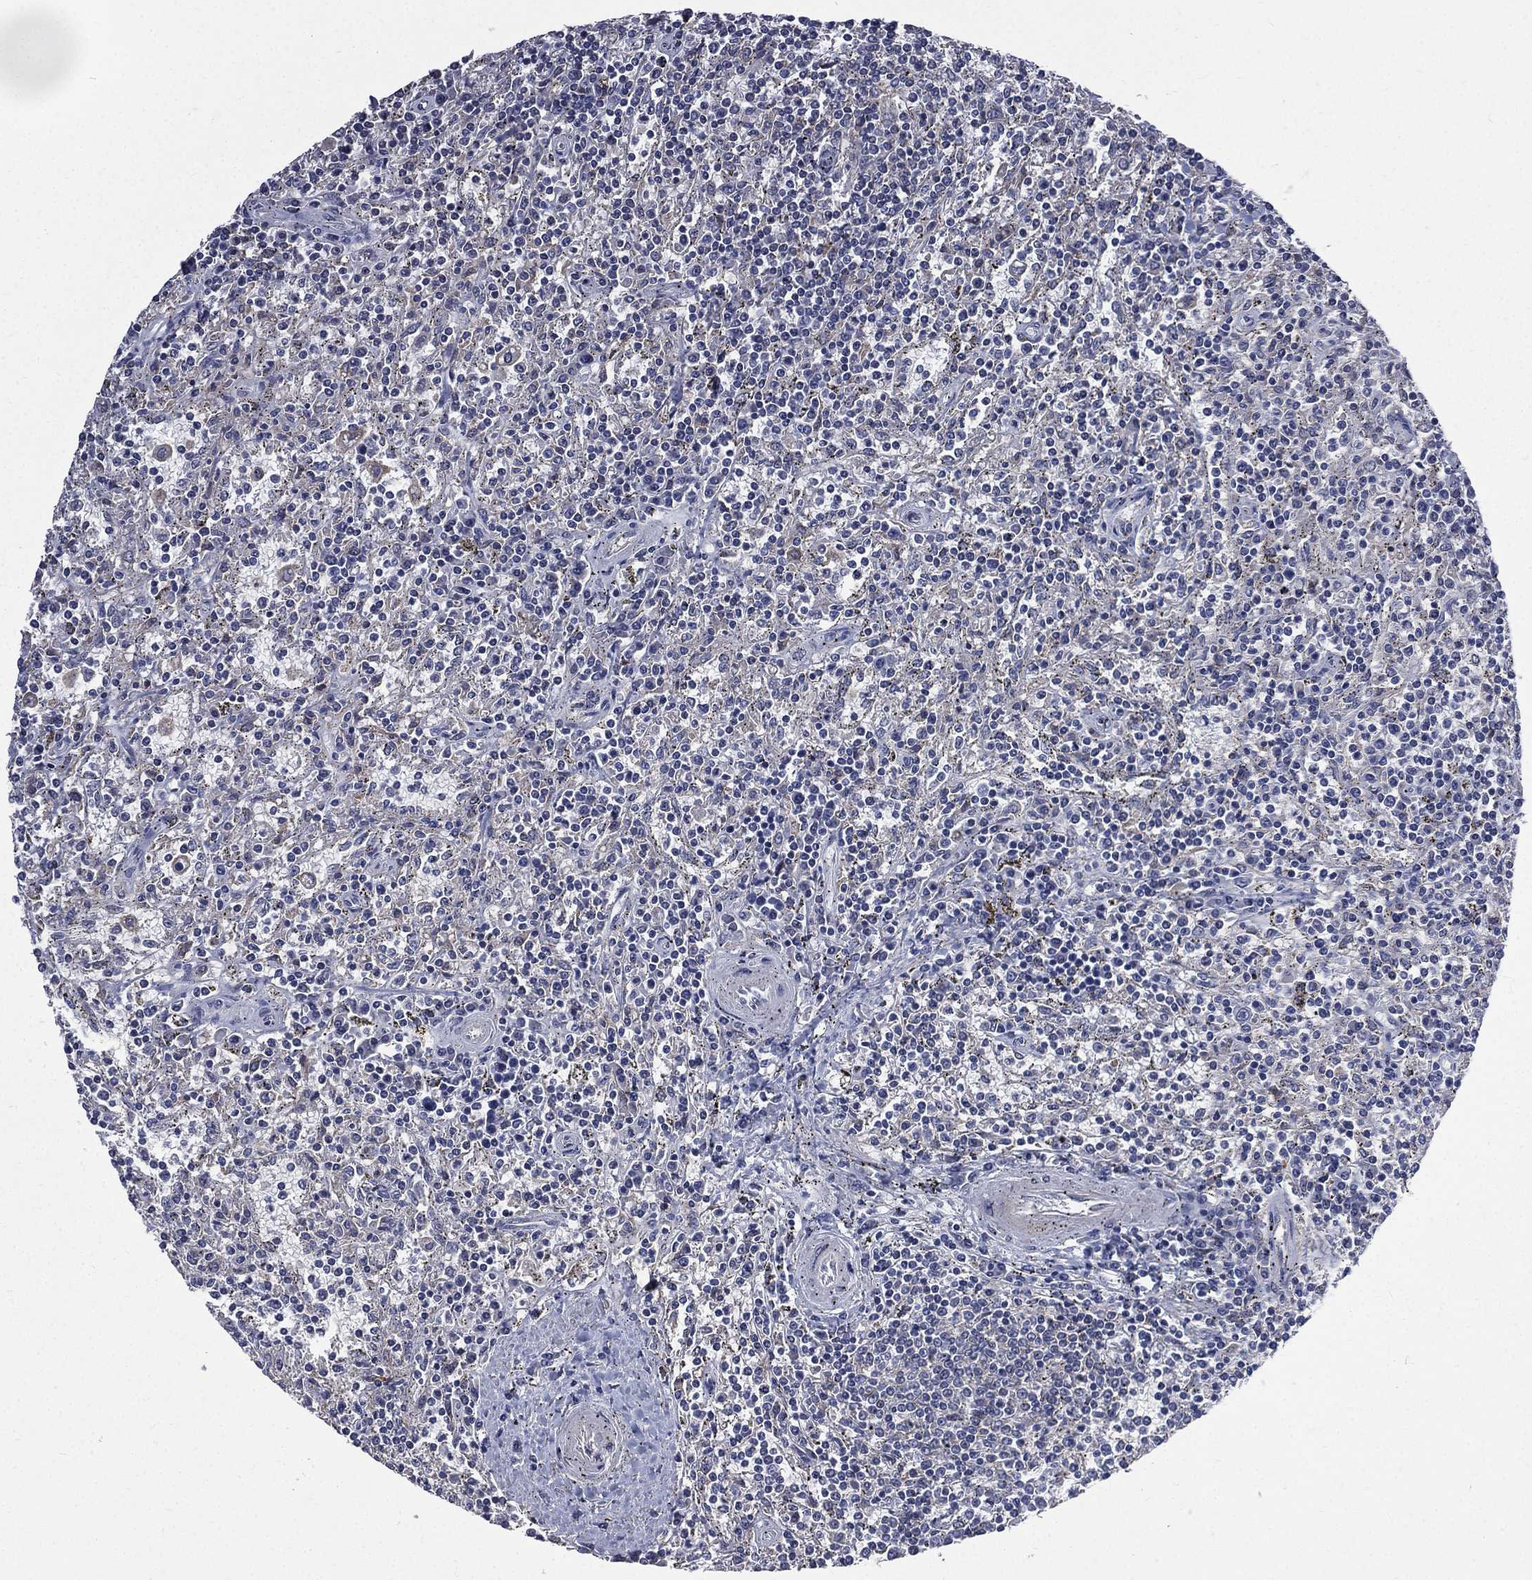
{"staining": {"intensity": "negative", "quantity": "none", "location": "none"}, "tissue": "lymphoma", "cell_type": "Tumor cells", "image_type": "cancer", "snomed": [{"axis": "morphology", "description": "Malignant lymphoma, non-Hodgkin's type, Low grade"}, {"axis": "topography", "description": "Spleen"}], "caption": "Tumor cells are negative for protein expression in human malignant lymphoma, non-Hodgkin's type (low-grade). (IHC, brightfield microscopy, high magnification).", "gene": "FGG", "patient": {"sex": "male", "age": 62}}